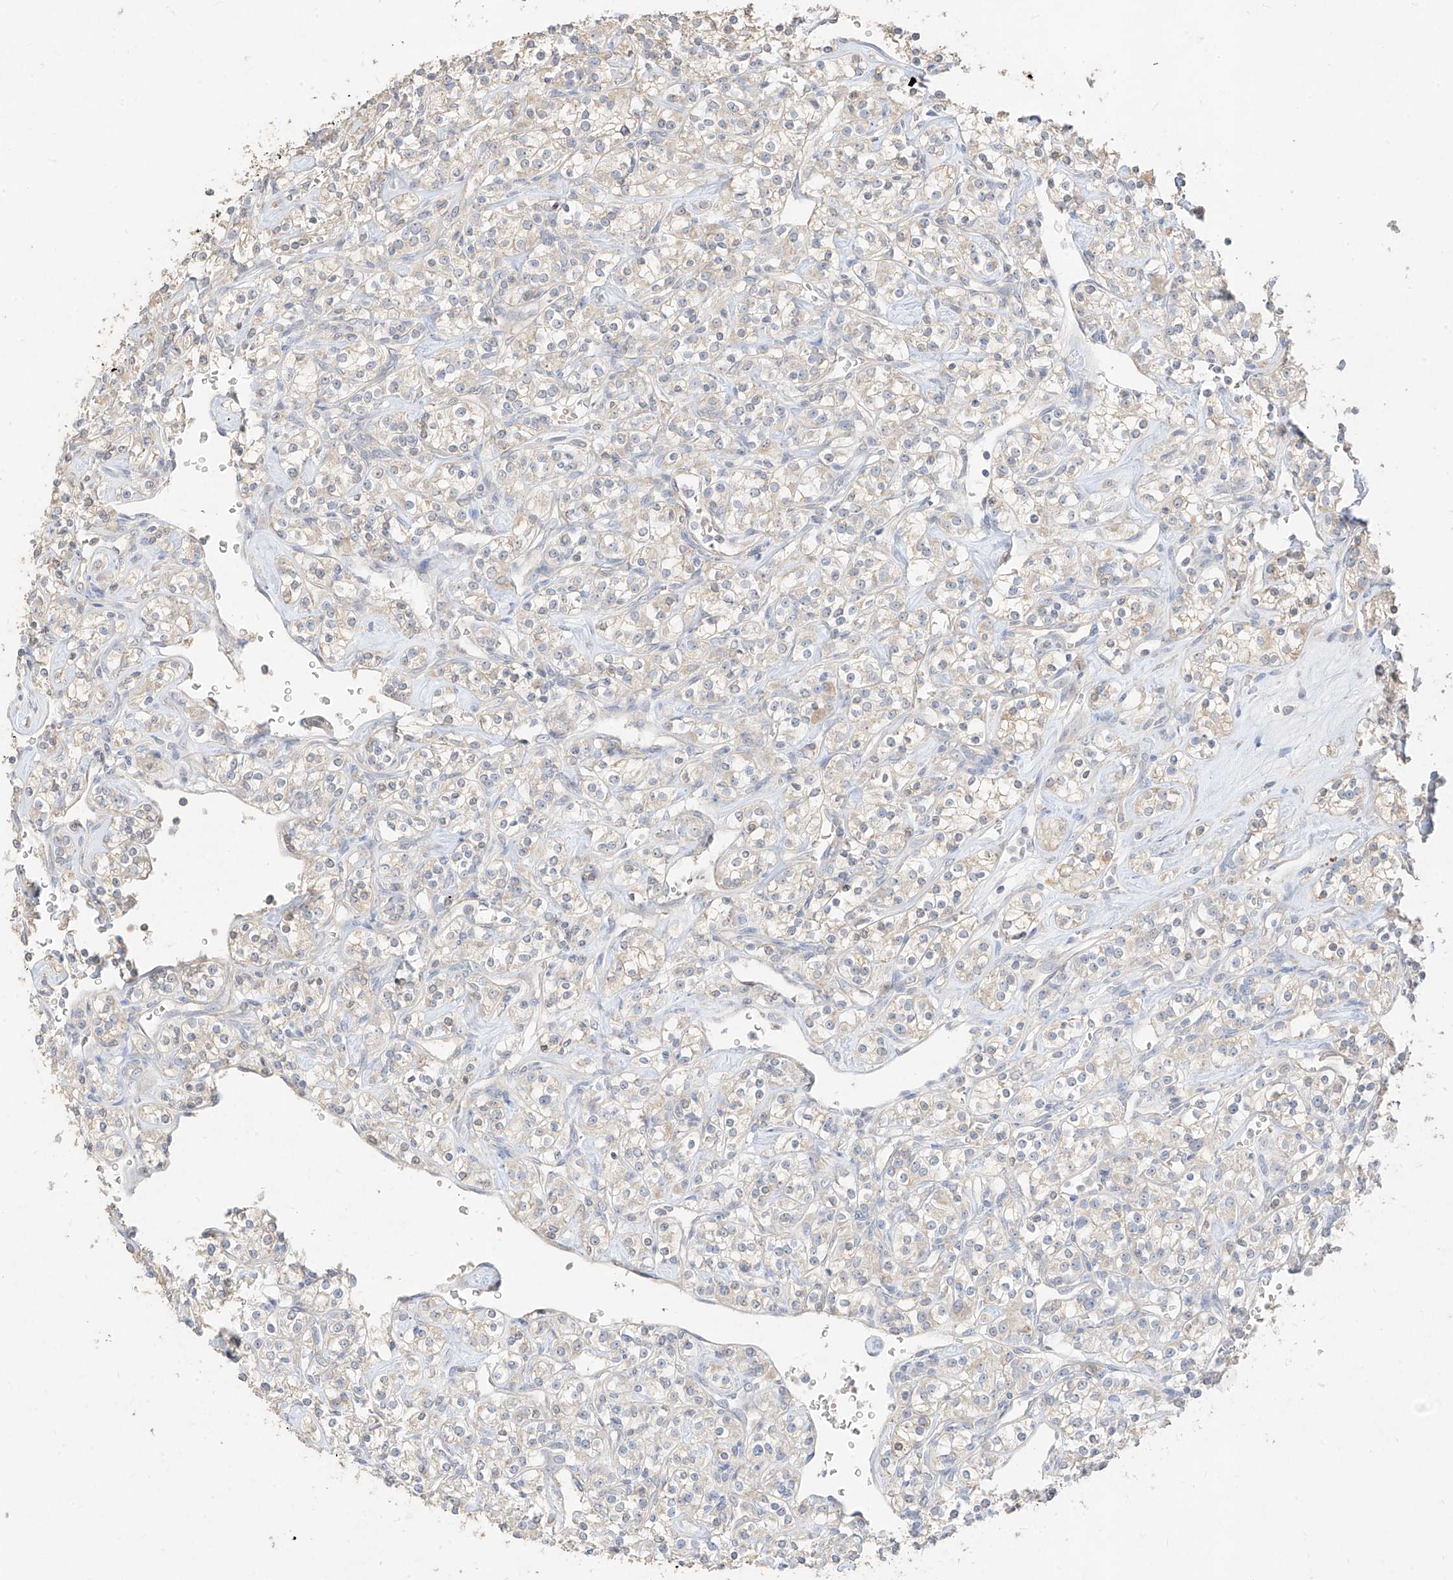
{"staining": {"intensity": "negative", "quantity": "none", "location": "none"}, "tissue": "renal cancer", "cell_type": "Tumor cells", "image_type": "cancer", "snomed": [{"axis": "morphology", "description": "Adenocarcinoma, NOS"}, {"axis": "topography", "description": "Kidney"}], "caption": "A photomicrograph of human renal adenocarcinoma is negative for staining in tumor cells.", "gene": "ZZEF1", "patient": {"sex": "male", "age": 77}}